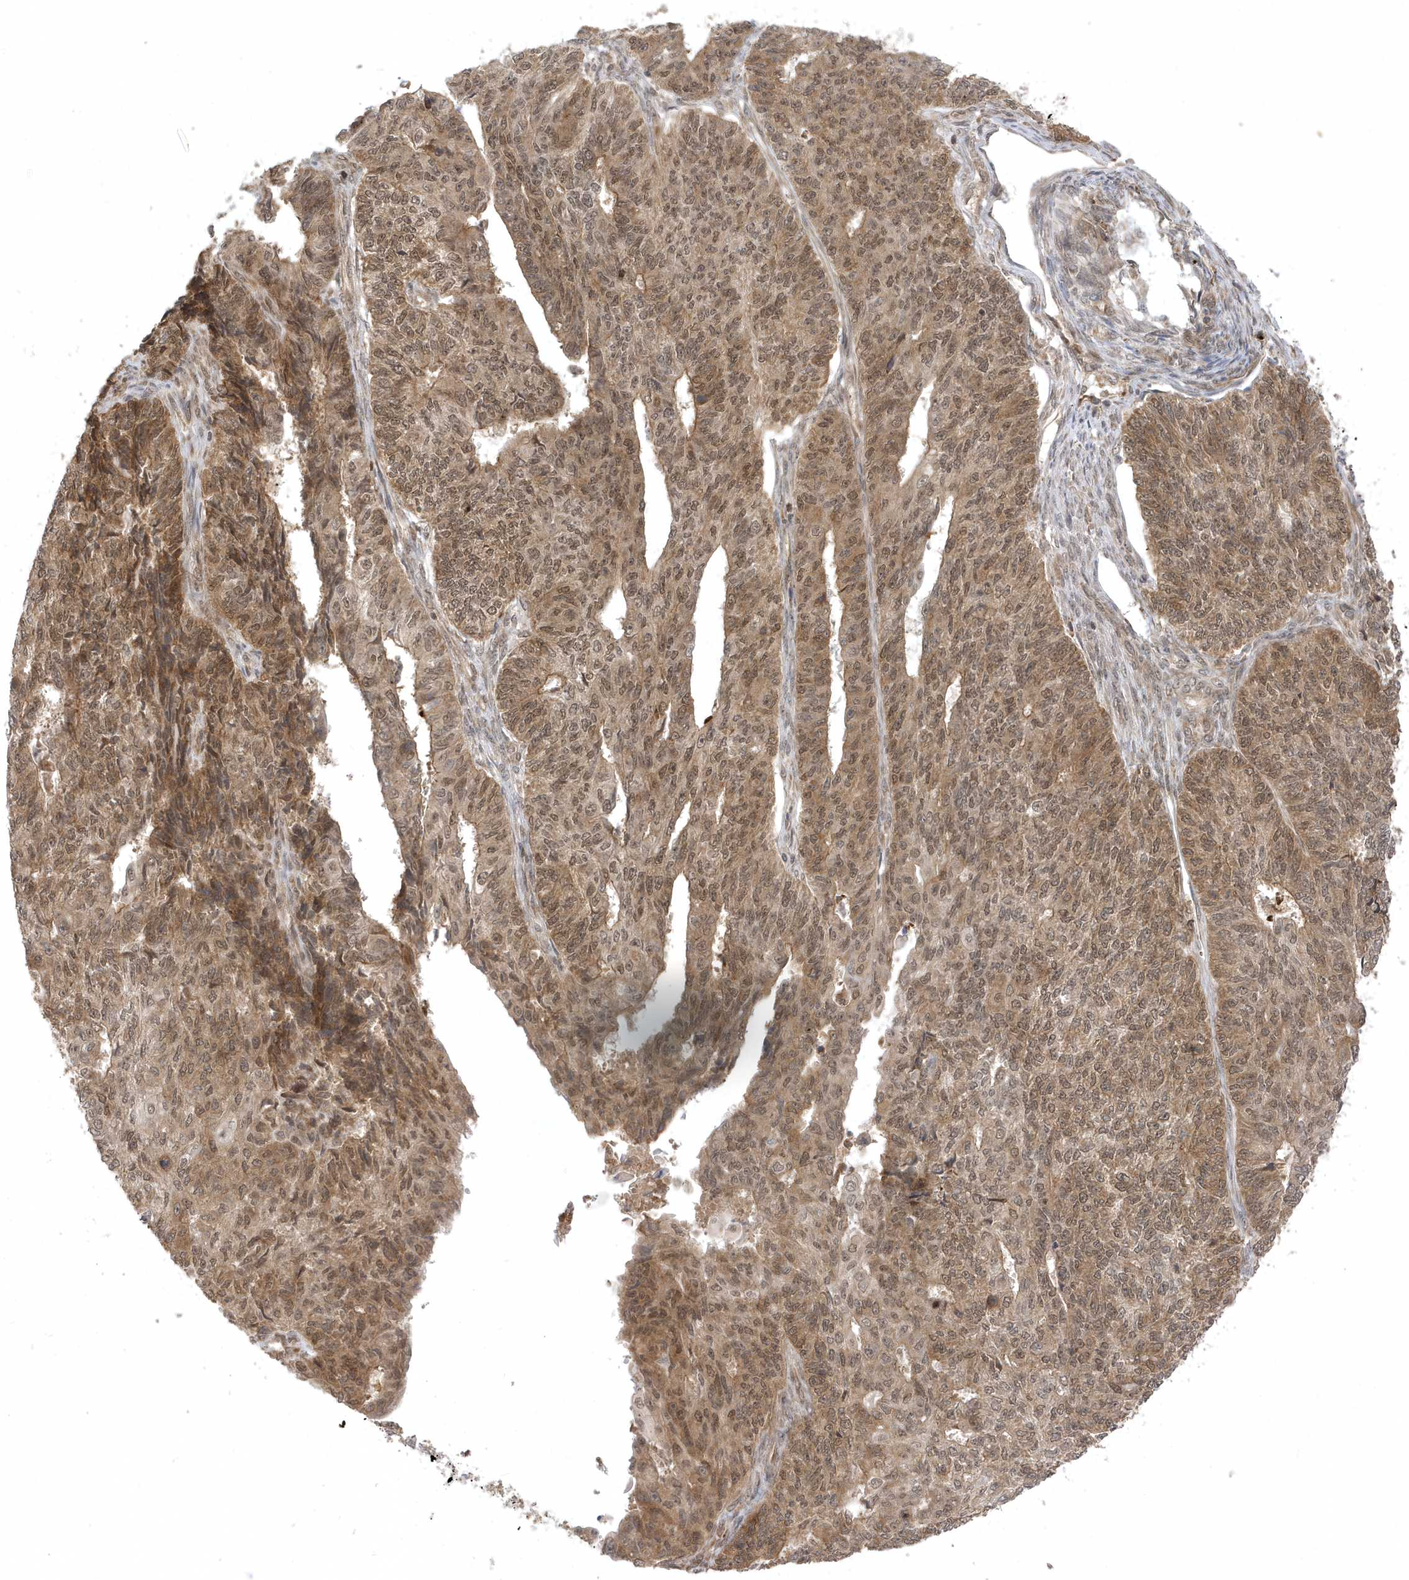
{"staining": {"intensity": "moderate", "quantity": ">75%", "location": "cytoplasmic/membranous,nuclear"}, "tissue": "endometrial cancer", "cell_type": "Tumor cells", "image_type": "cancer", "snomed": [{"axis": "morphology", "description": "Adenocarcinoma, NOS"}, {"axis": "topography", "description": "Endometrium"}], "caption": "This photomicrograph reveals immunohistochemistry (IHC) staining of adenocarcinoma (endometrial), with medium moderate cytoplasmic/membranous and nuclear positivity in approximately >75% of tumor cells.", "gene": "METTL21A", "patient": {"sex": "female", "age": 32}}